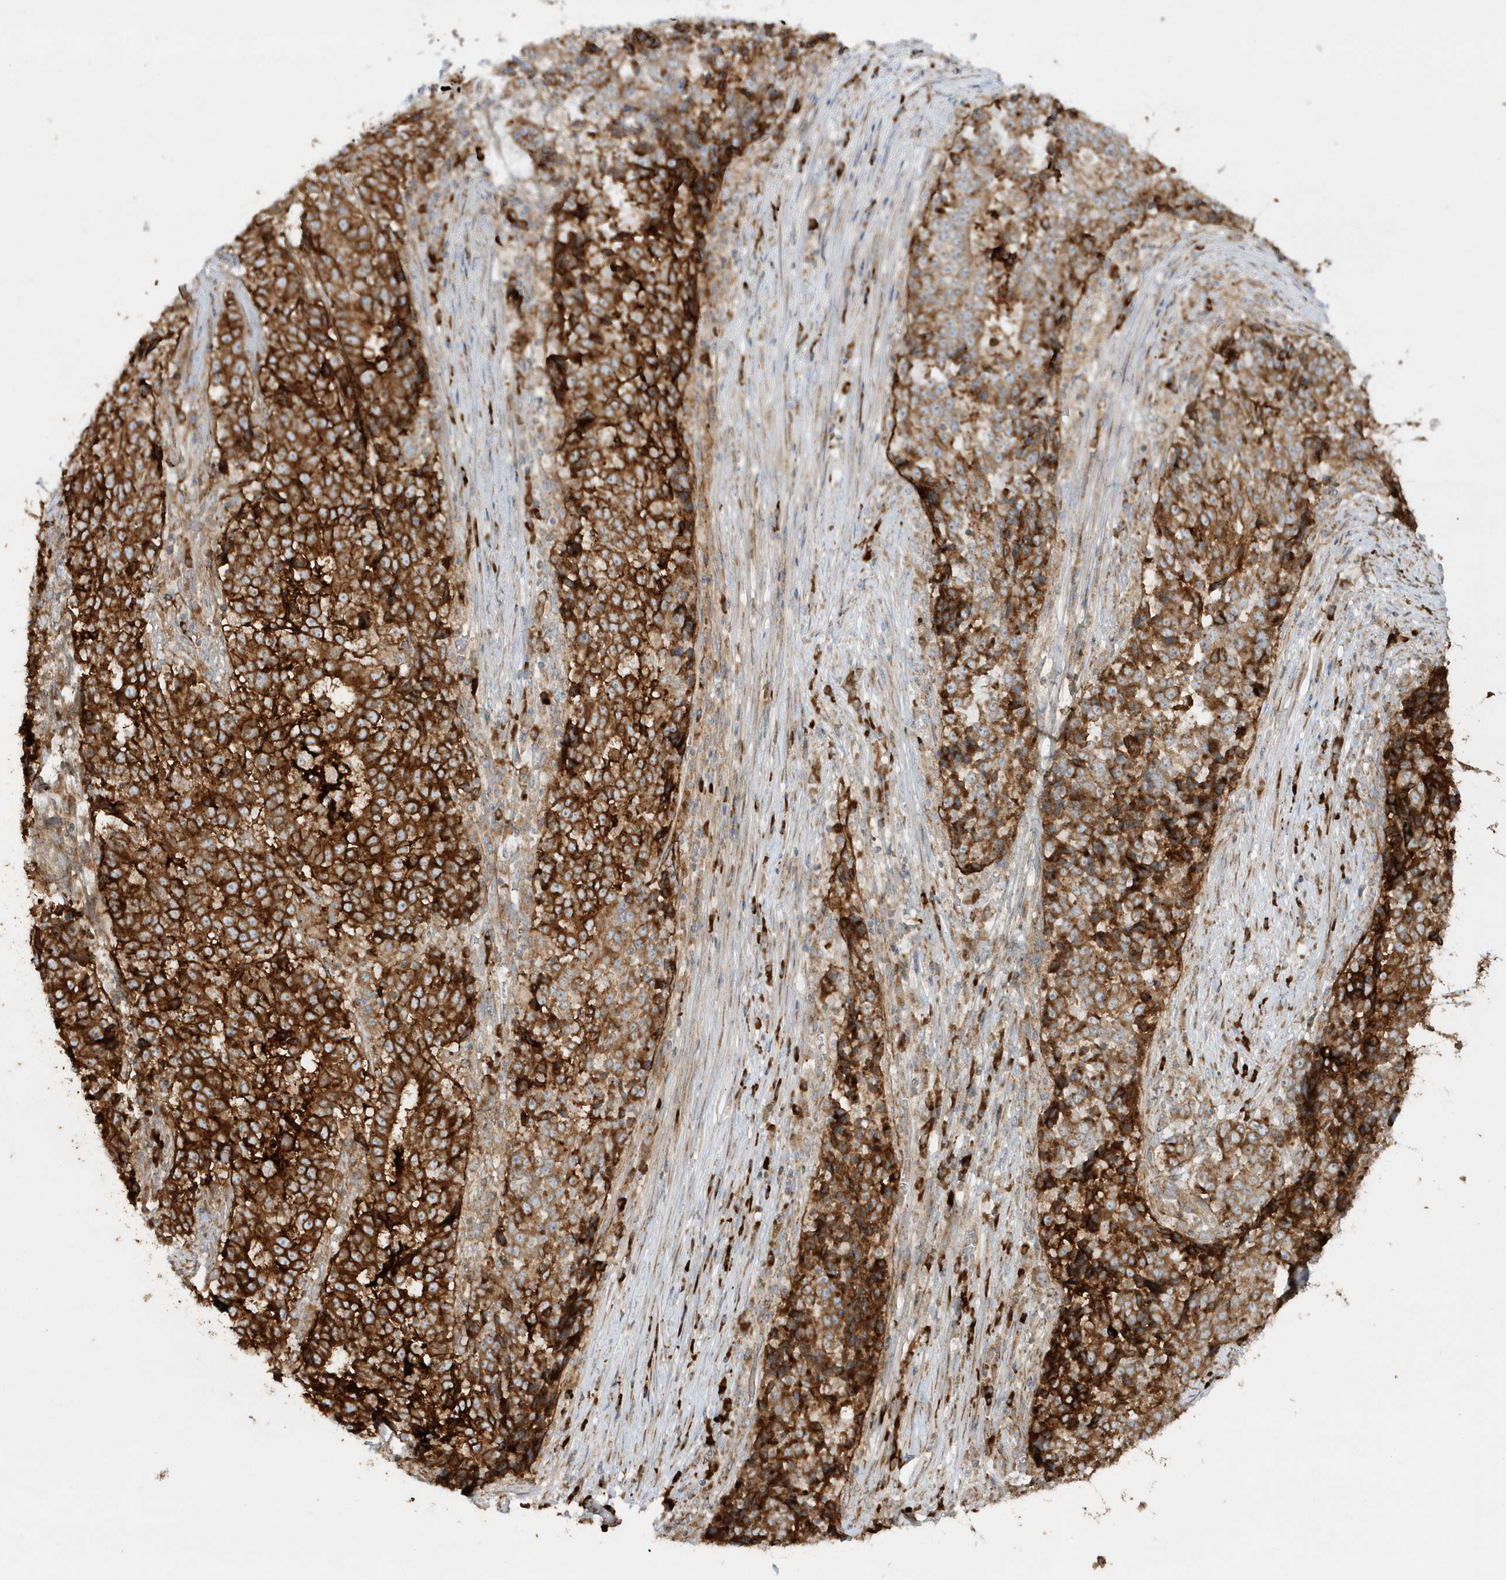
{"staining": {"intensity": "strong", "quantity": ">75%", "location": "cytoplasmic/membranous"}, "tissue": "stomach cancer", "cell_type": "Tumor cells", "image_type": "cancer", "snomed": [{"axis": "morphology", "description": "Adenocarcinoma, NOS"}, {"axis": "topography", "description": "Stomach"}], "caption": "Protein analysis of stomach cancer (adenocarcinoma) tissue demonstrates strong cytoplasmic/membranous positivity in about >75% of tumor cells. (Brightfield microscopy of DAB IHC at high magnification).", "gene": "SH3BP2", "patient": {"sex": "male", "age": 59}}